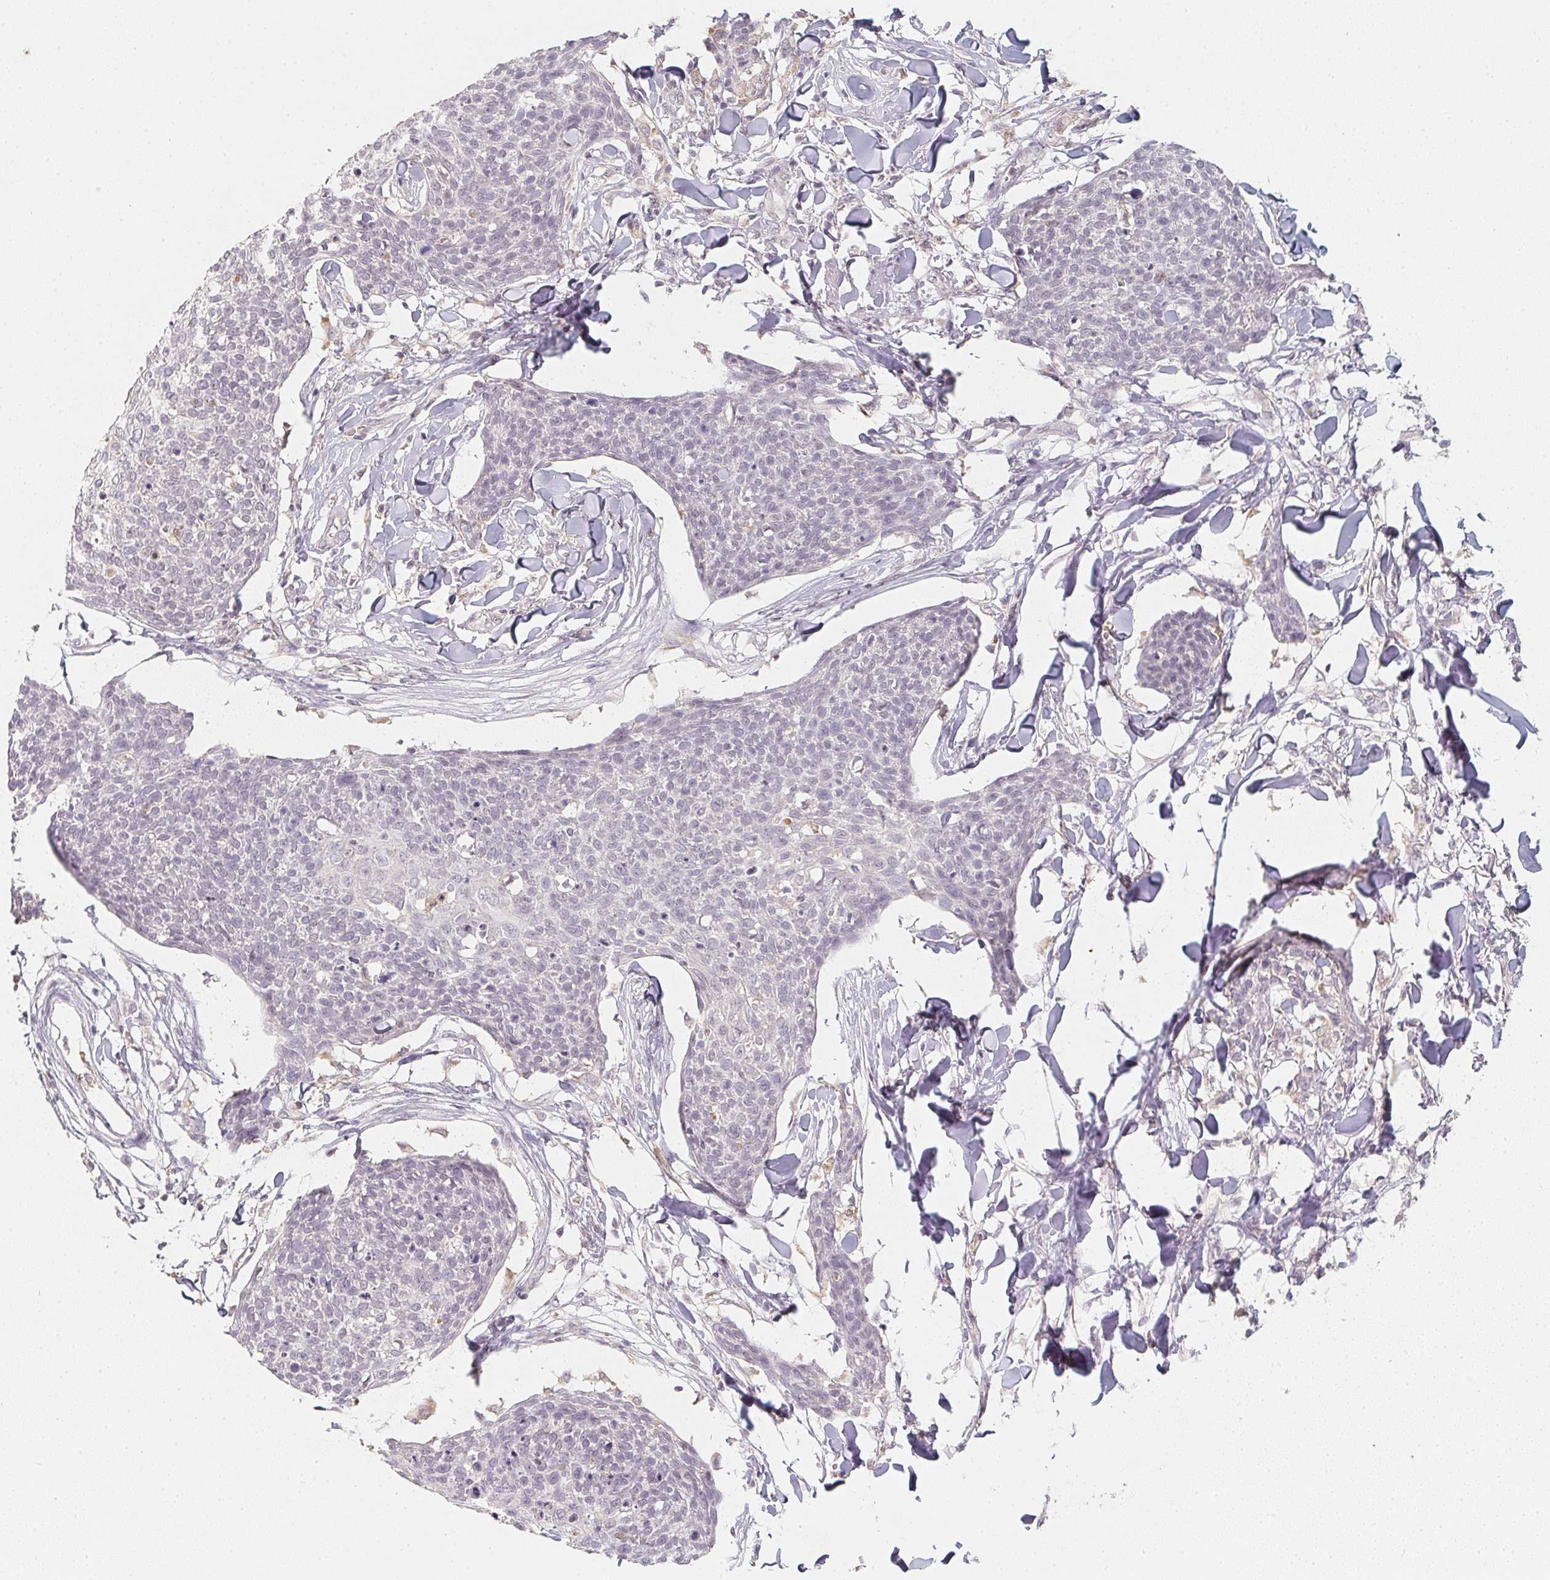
{"staining": {"intensity": "negative", "quantity": "none", "location": "none"}, "tissue": "skin cancer", "cell_type": "Tumor cells", "image_type": "cancer", "snomed": [{"axis": "morphology", "description": "Squamous cell carcinoma, NOS"}, {"axis": "topography", "description": "Skin"}, {"axis": "topography", "description": "Vulva"}], "caption": "An image of skin cancer stained for a protein reveals no brown staining in tumor cells.", "gene": "SOAT1", "patient": {"sex": "female", "age": 75}}